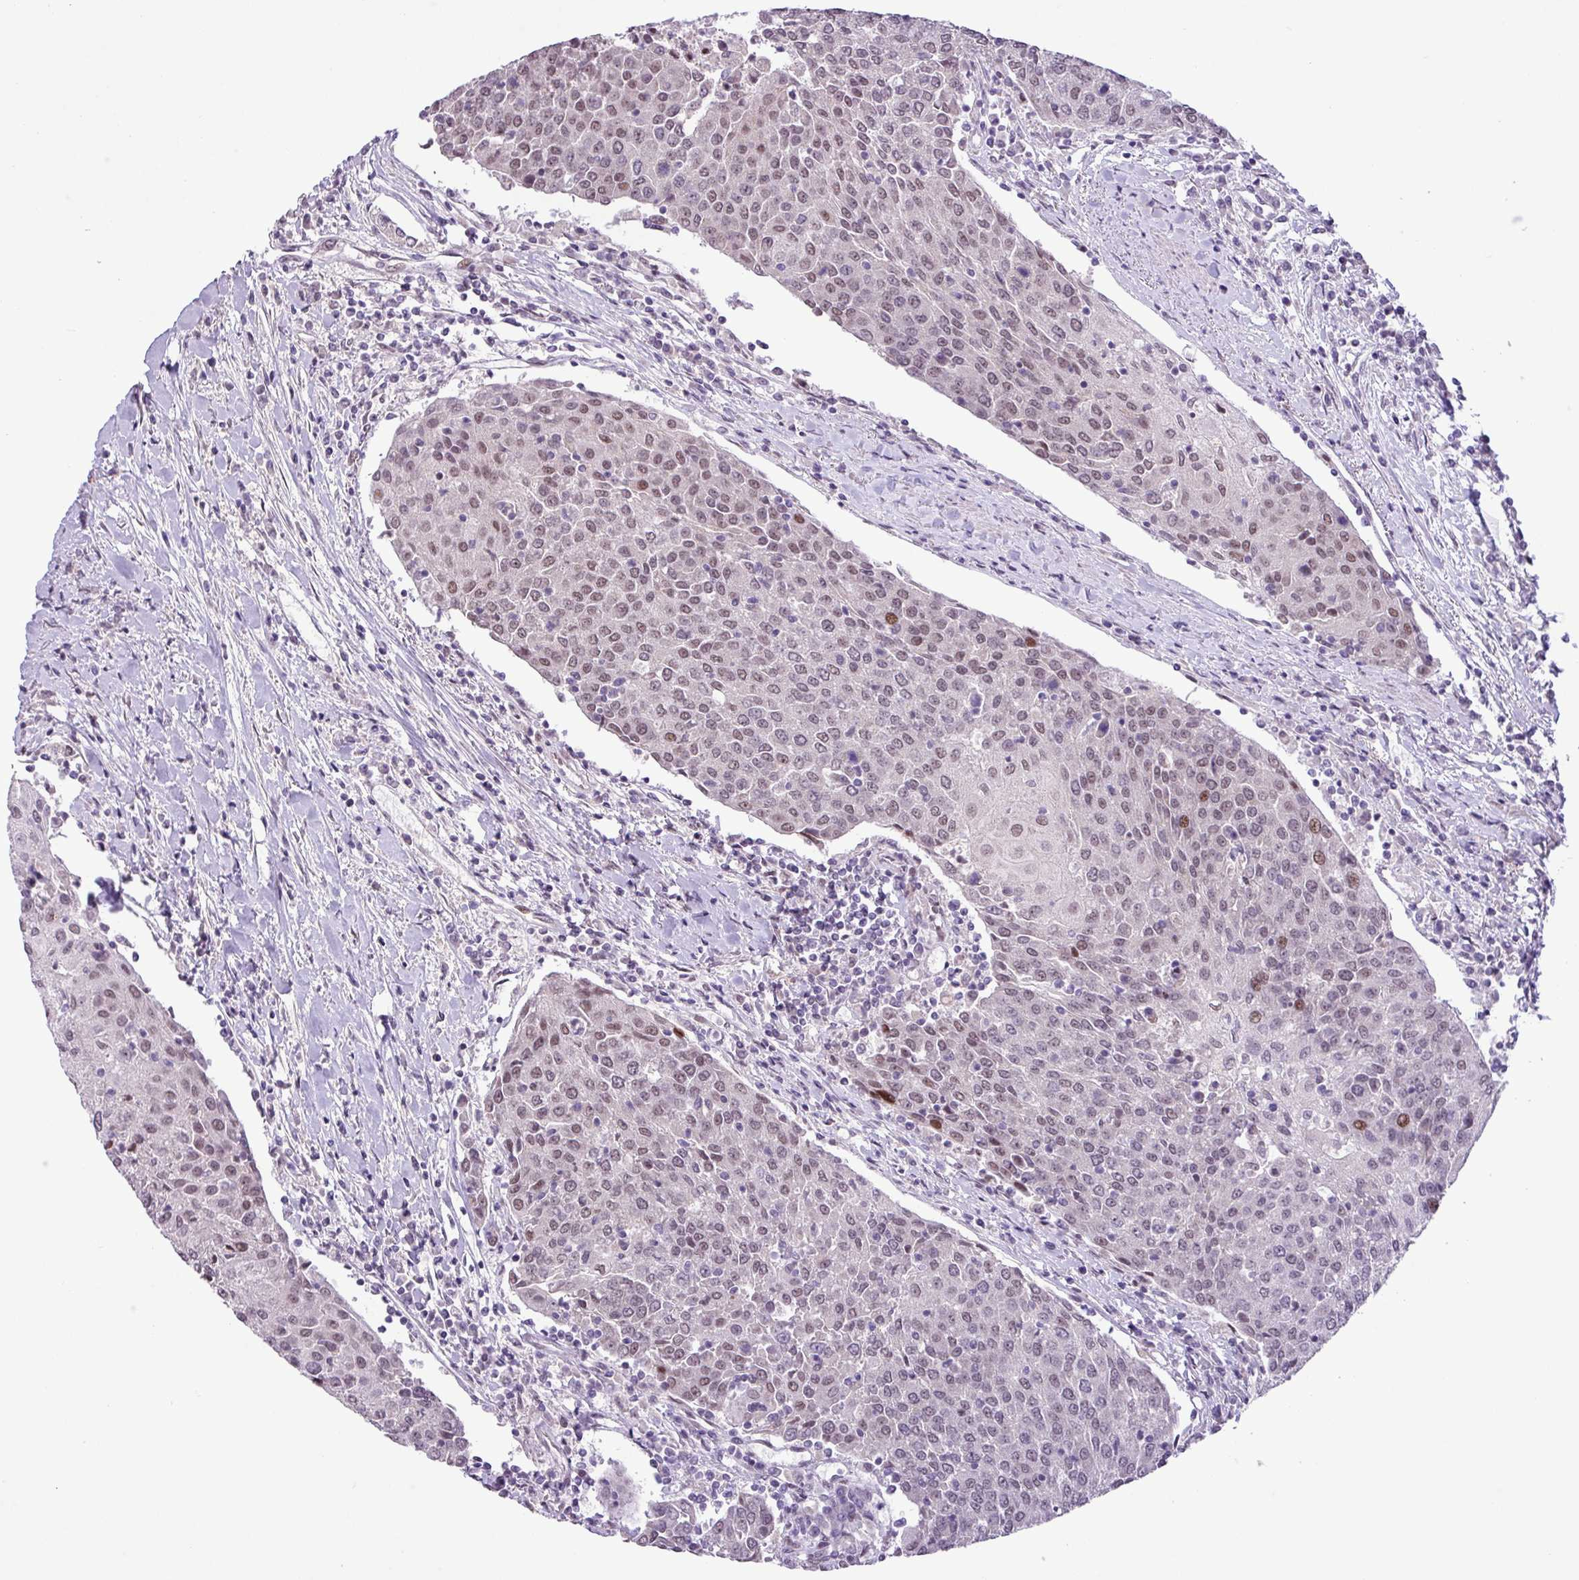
{"staining": {"intensity": "weak", "quantity": ">75%", "location": "nuclear"}, "tissue": "urothelial cancer", "cell_type": "Tumor cells", "image_type": "cancer", "snomed": [{"axis": "morphology", "description": "Urothelial carcinoma, High grade"}, {"axis": "topography", "description": "Urinary bladder"}], "caption": "An image of urothelial cancer stained for a protein exhibits weak nuclear brown staining in tumor cells. The staining was performed using DAB (3,3'-diaminobenzidine), with brown indicating positive protein expression. Nuclei are stained blue with hematoxylin.", "gene": "ZNF354A", "patient": {"sex": "female", "age": 85}}